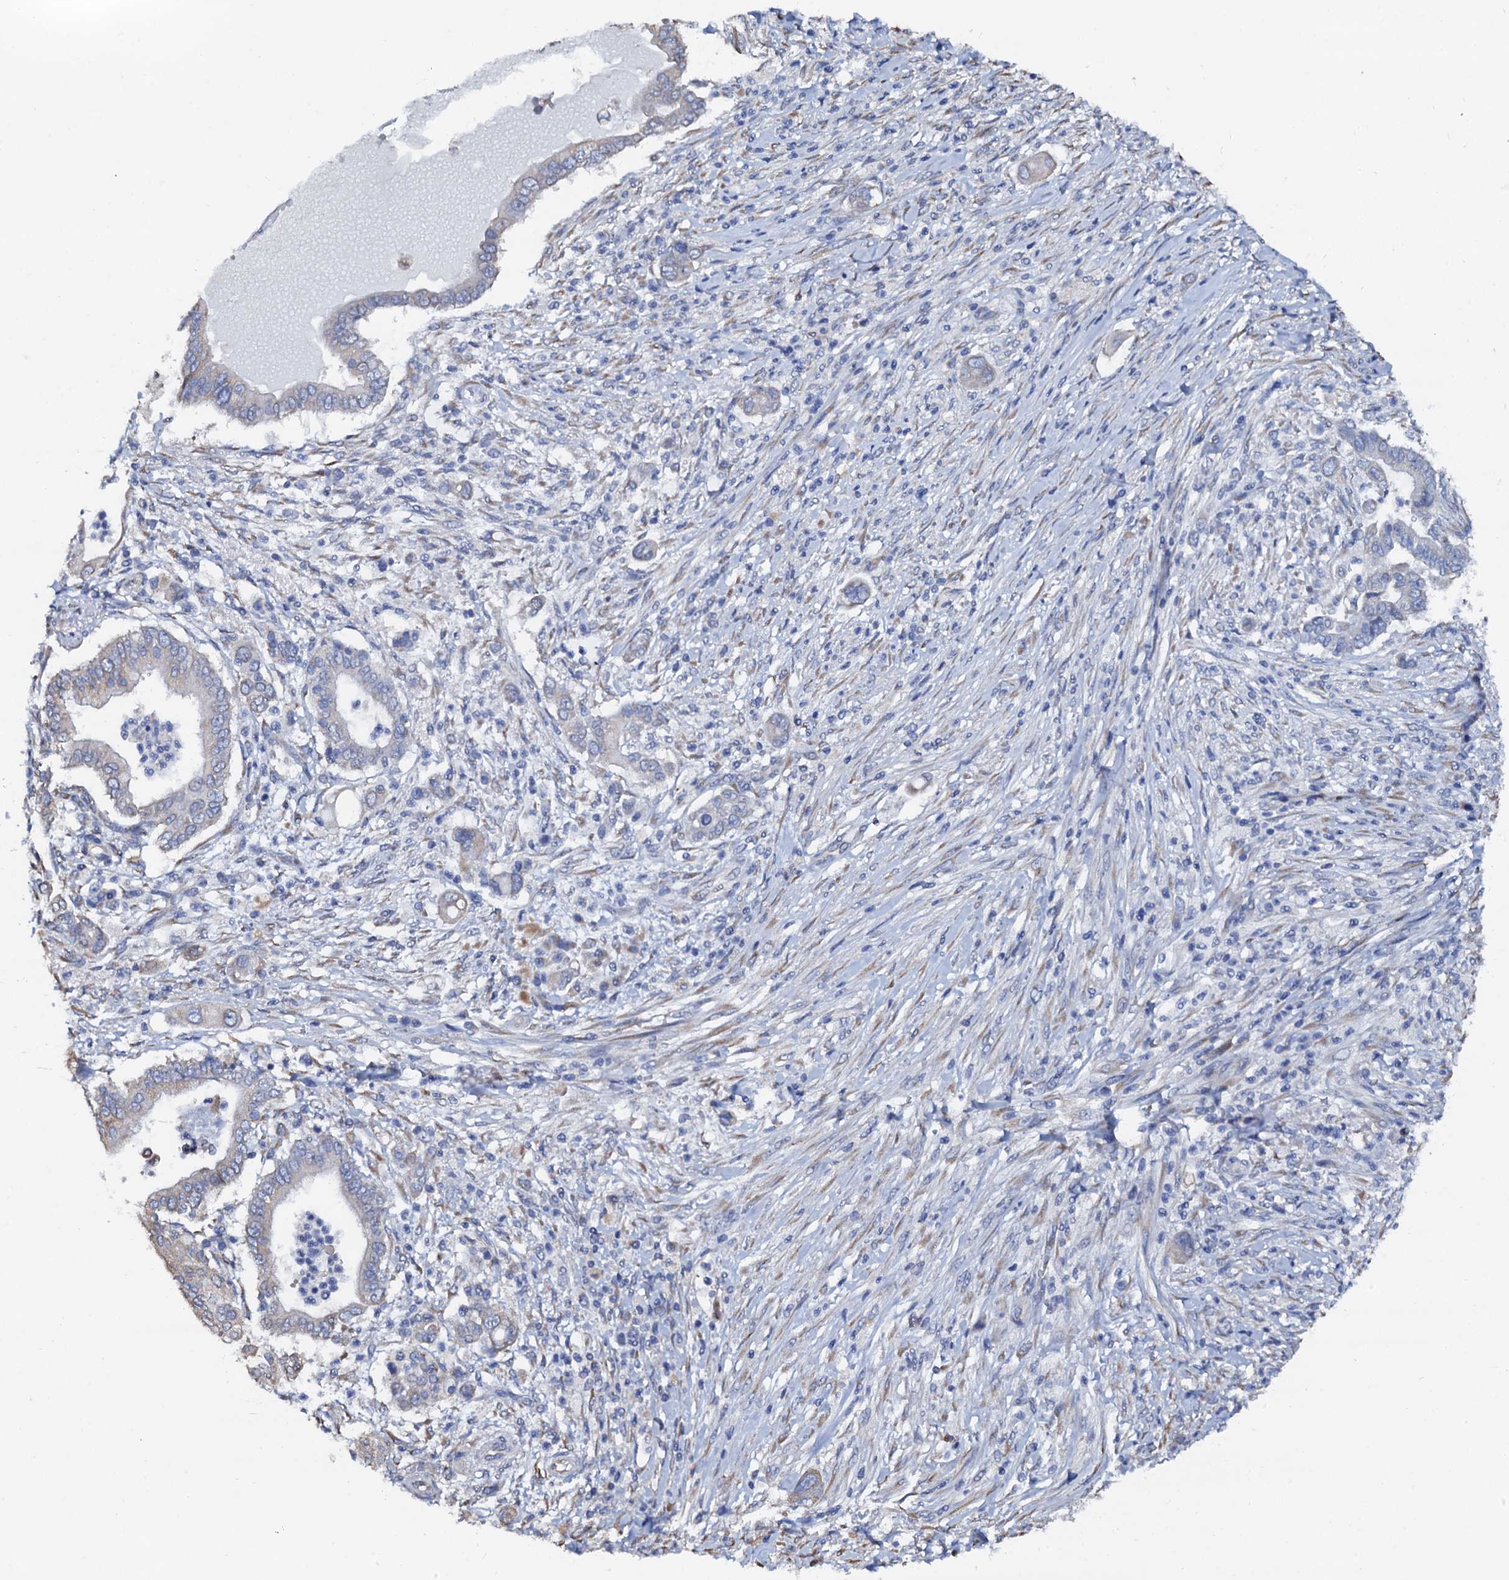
{"staining": {"intensity": "negative", "quantity": "none", "location": "none"}, "tissue": "pancreatic cancer", "cell_type": "Tumor cells", "image_type": "cancer", "snomed": [{"axis": "morphology", "description": "Adenocarcinoma, NOS"}, {"axis": "topography", "description": "Pancreas"}], "caption": "Adenocarcinoma (pancreatic) stained for a protein using immunohistochemistry (IHC) displays no expression tumor cells.", "gene": "AKAP3", "patient": {"sex": "male", "age": 68}}